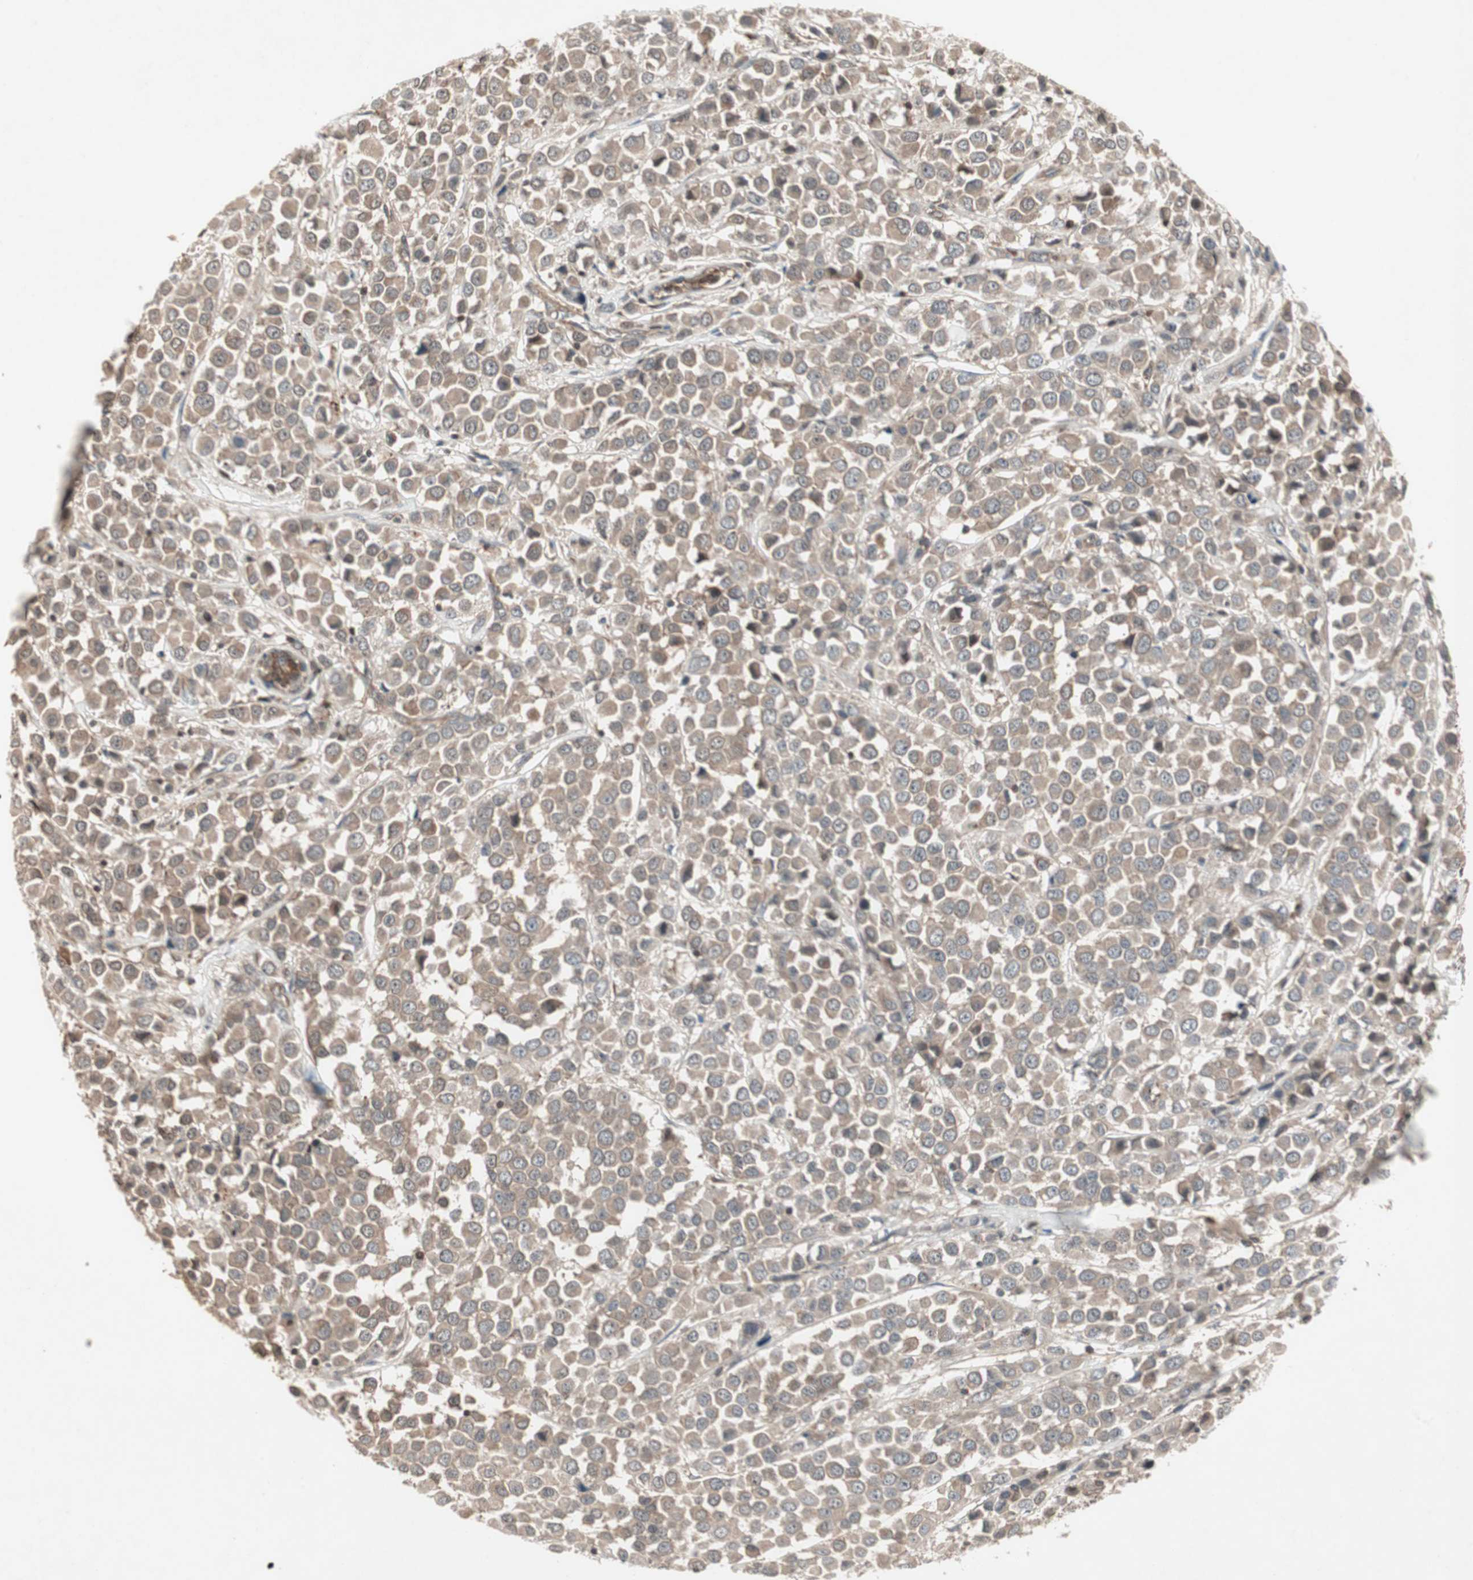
{"staining": {"intensity": "weak", "quantity": "25%-75%", "location": "cytoplasmic/membranous"}, "tissue": "breast cancer", "cell_type": "Tumor cells", "image_type": "cancer", "snomed": [{"axis": "morphology", "description": "Duct carcinoma"}, {"axis": "topography", "description": "Breast"}], "caption": "Human breast cancer stained with a protein marker displays weak staining in tumor cells.", "gene": "IRS1", "patient": {"sex": "female", "age": 61}}